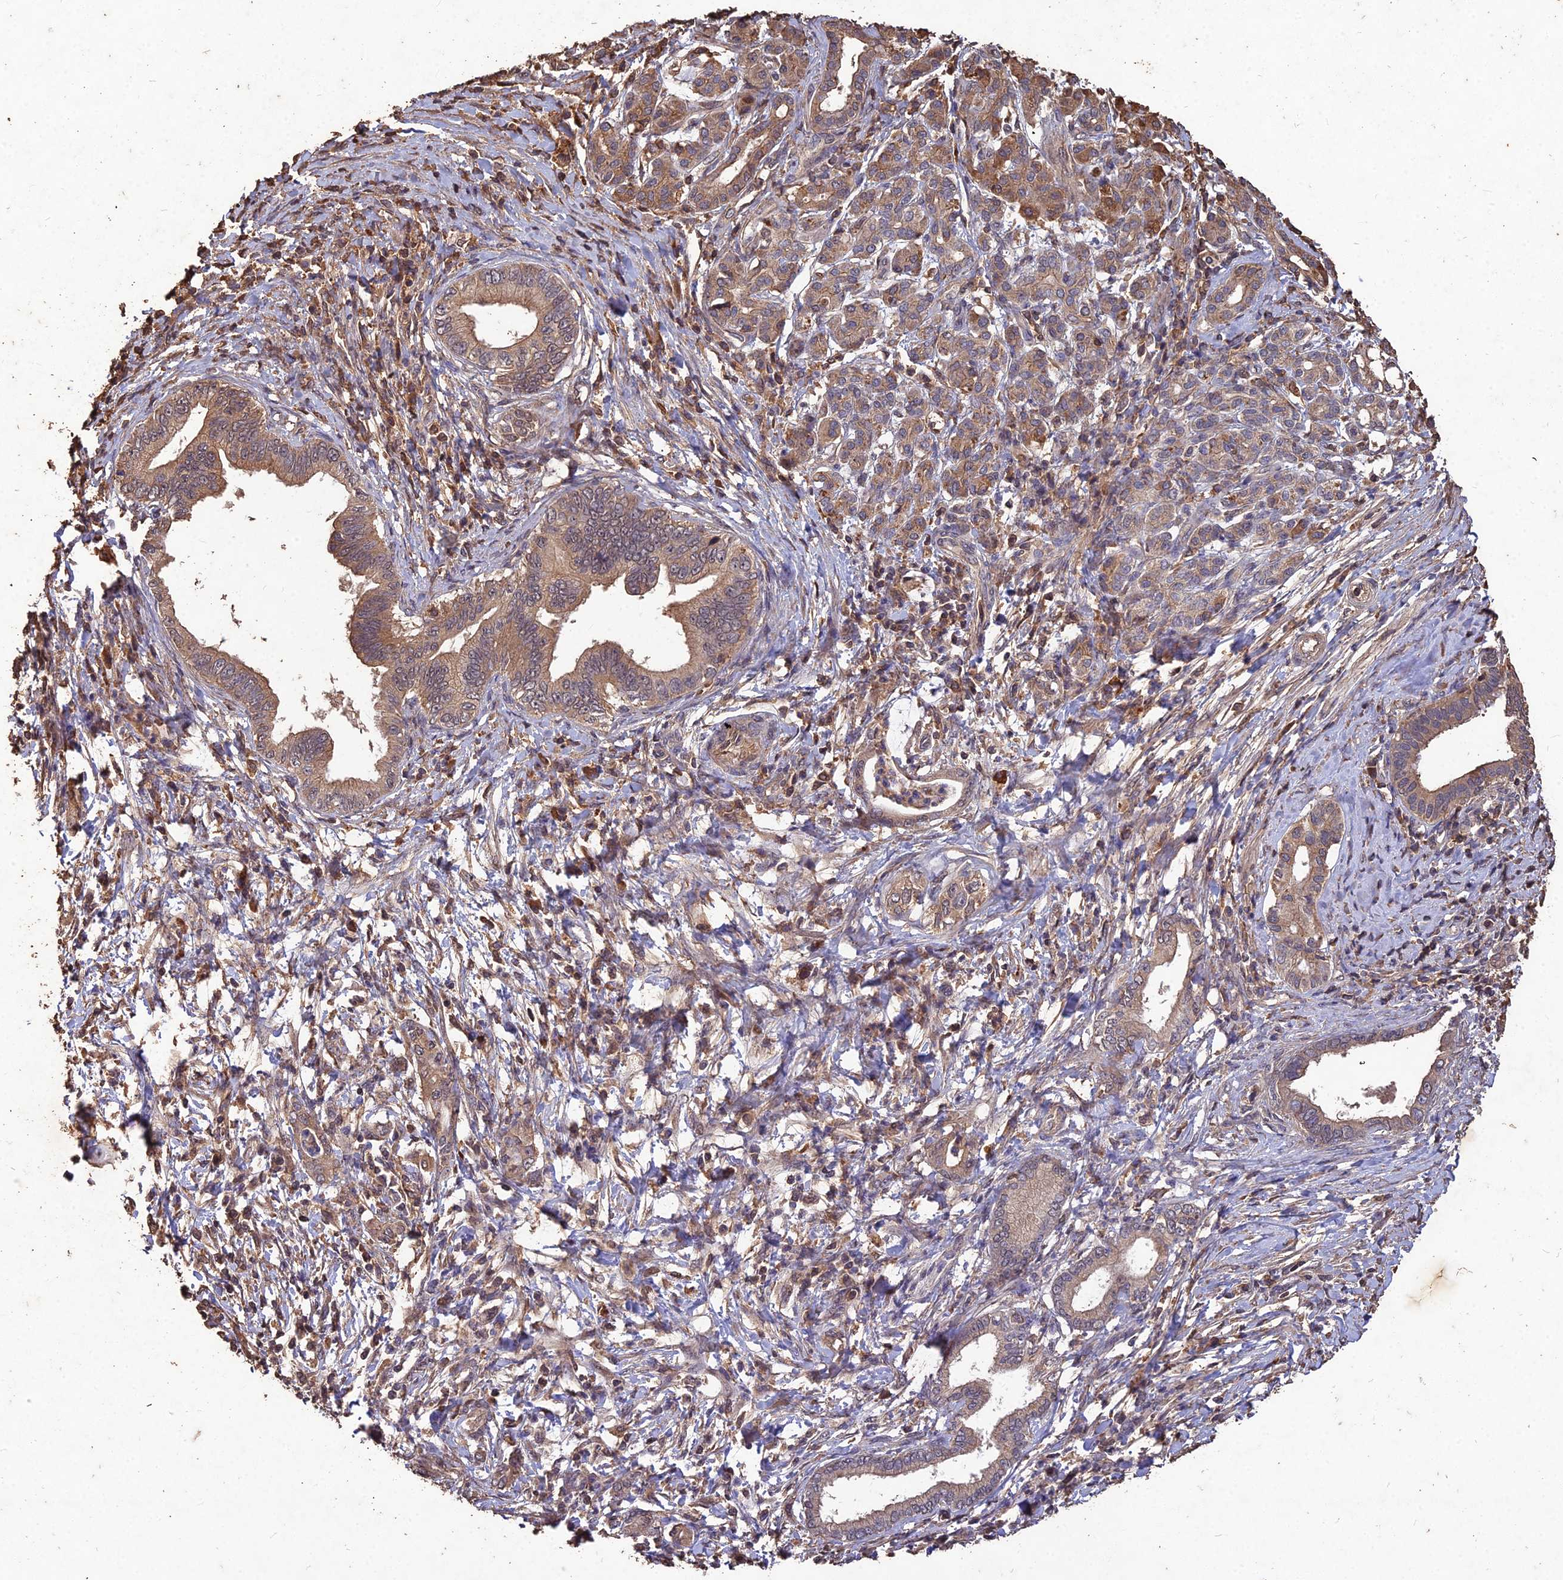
{"staining": {"intensity": "moderate", "quantity": "25%-75%", "location": "cytoplasmic/membranous"}, "tissue": "pancreatic cancer", "cell_type": "Tumor cells", "image_type": "cancer", "snomed": [{"axis": "morphology", "description": "Normal tissue, NOS"}, {"axis": "morphology", "description": "Adenocarcinoma, NOS"}, {"axis": "topography", "description": "Pancreas"}], "caption": "High-power microscopy captured an immunohistochemistry (IHC) histopathology image of pancreatic cancer (adenocarcinoma), revealing moderate cytoplasmic/membranous expression in approximately 25%-75% of tumor cells.", "gene": "SYMPK", "patient": {"sex": "female", "age": 55}}